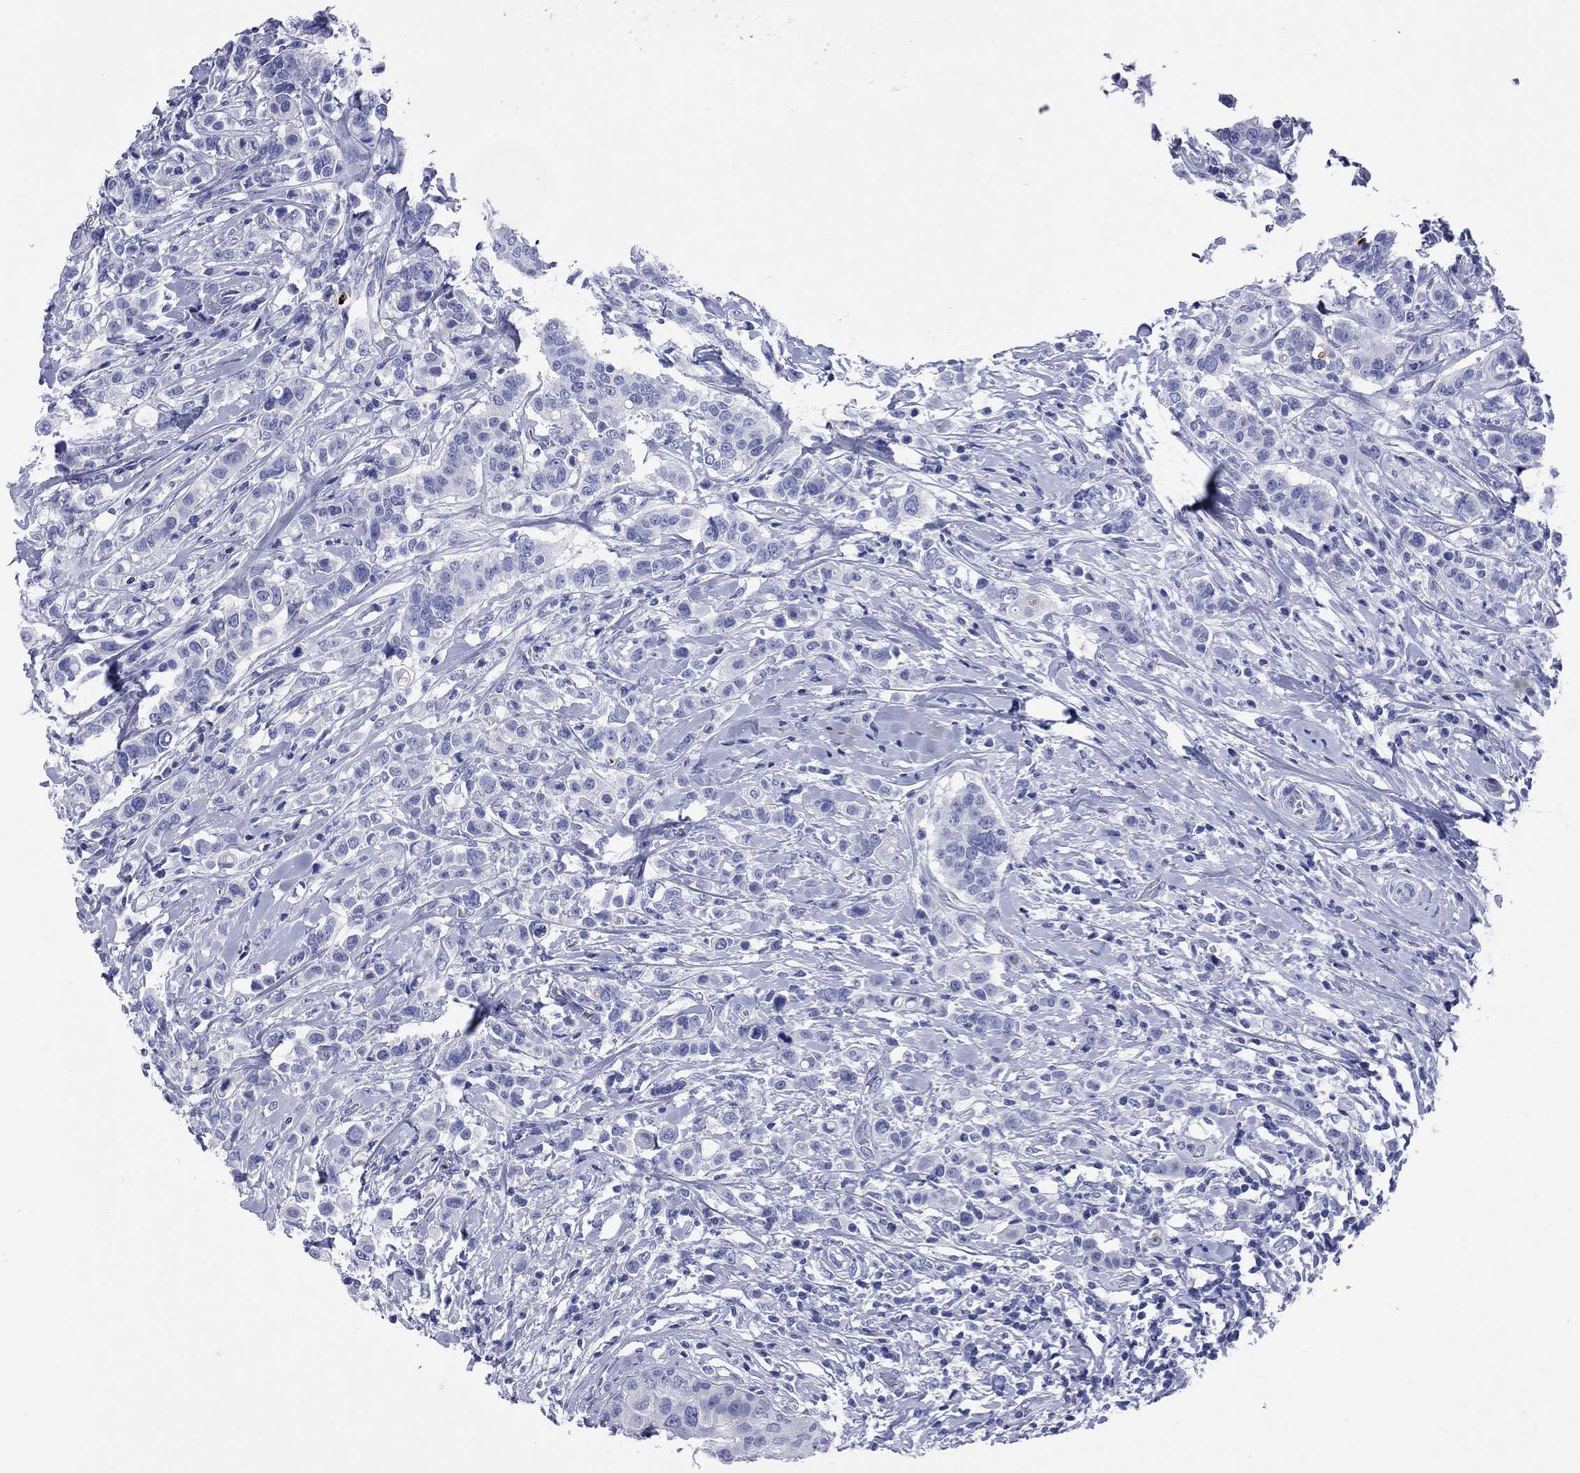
{"staining": {"intensity": "negative", "quantity": "none", "location": "none"}, "tissue": "breast cancer", "cell_type": "Tumor cells", "image_type": "cancer", "snomed": [{"axis": "morphology", "description": "Duct carcinoma"}, {"axis": "topography", "description": "Breast"}], "caption": "There is no significant positivity in tumor cells of breast cancer (invasive ductal carcinoma). (Brightfield microscopy of DAB (3,3'-diaminobenzidine) IHC at high magnification).", "gene": "CCNA1", "patient": {"sex": "female", "age": 27}}